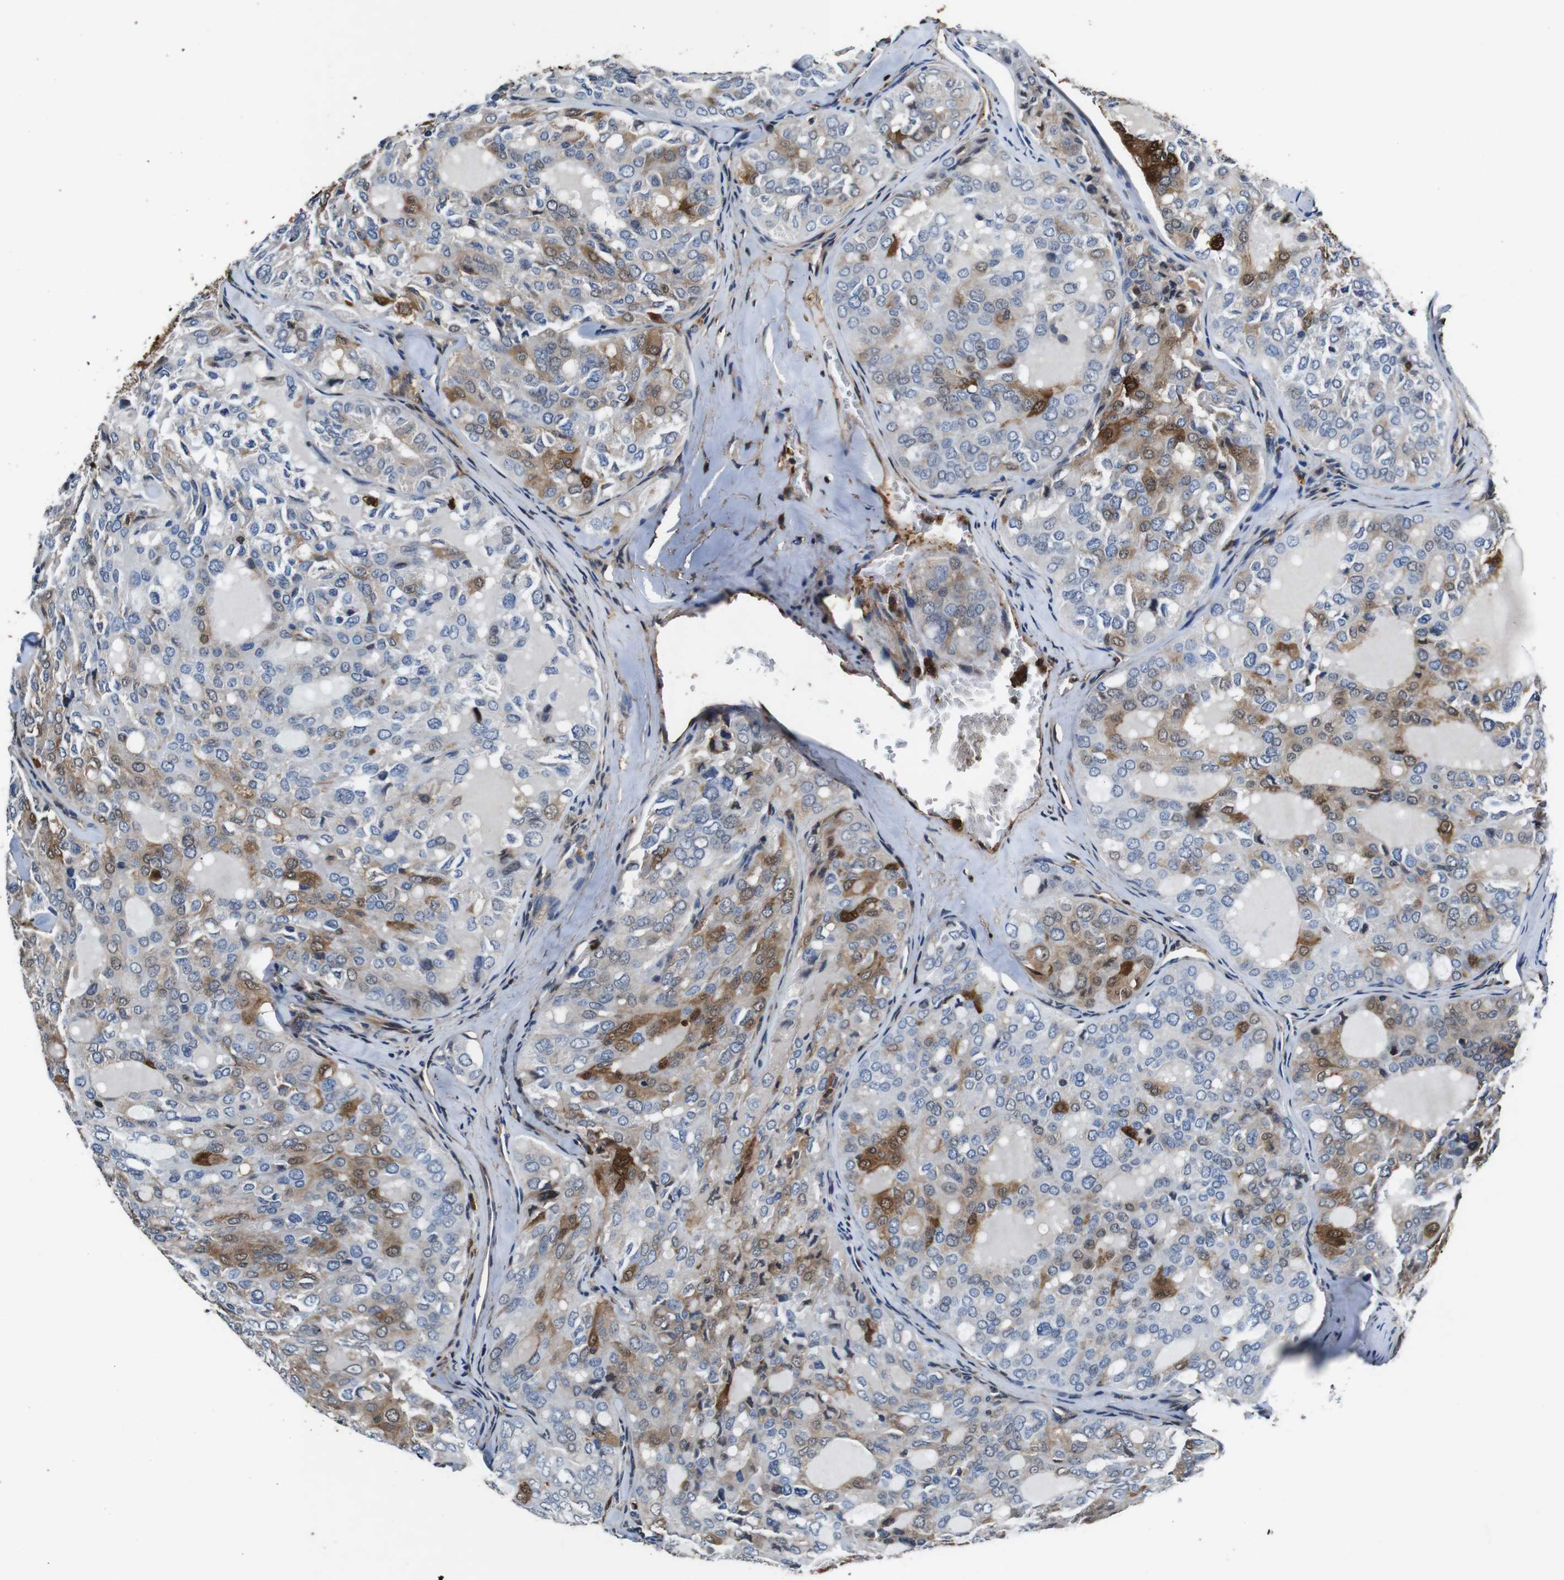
{"staining": {"intensity": "moderate", "quantity": "25%-75%", "location": "cytoplasmic/membranous,nuclear"}, "tissue": "thyroid cancer", "cell_type": "Tumor cells", "image_type": "cancer", "snomed": [{"axis": "morphology", "description": "Follicular adenoma carcinoma, NOS"}, {"axis": "topography", "description": "Thyroid gland"}], "caption": "The immunohistochemical stain labels moderate cytoplasmic/membranous and nuclear positivity in tumor cells of thyroid cancer tissue.", "gene": "ANXA1", "patient": {"sex": "male", "age": 75}}